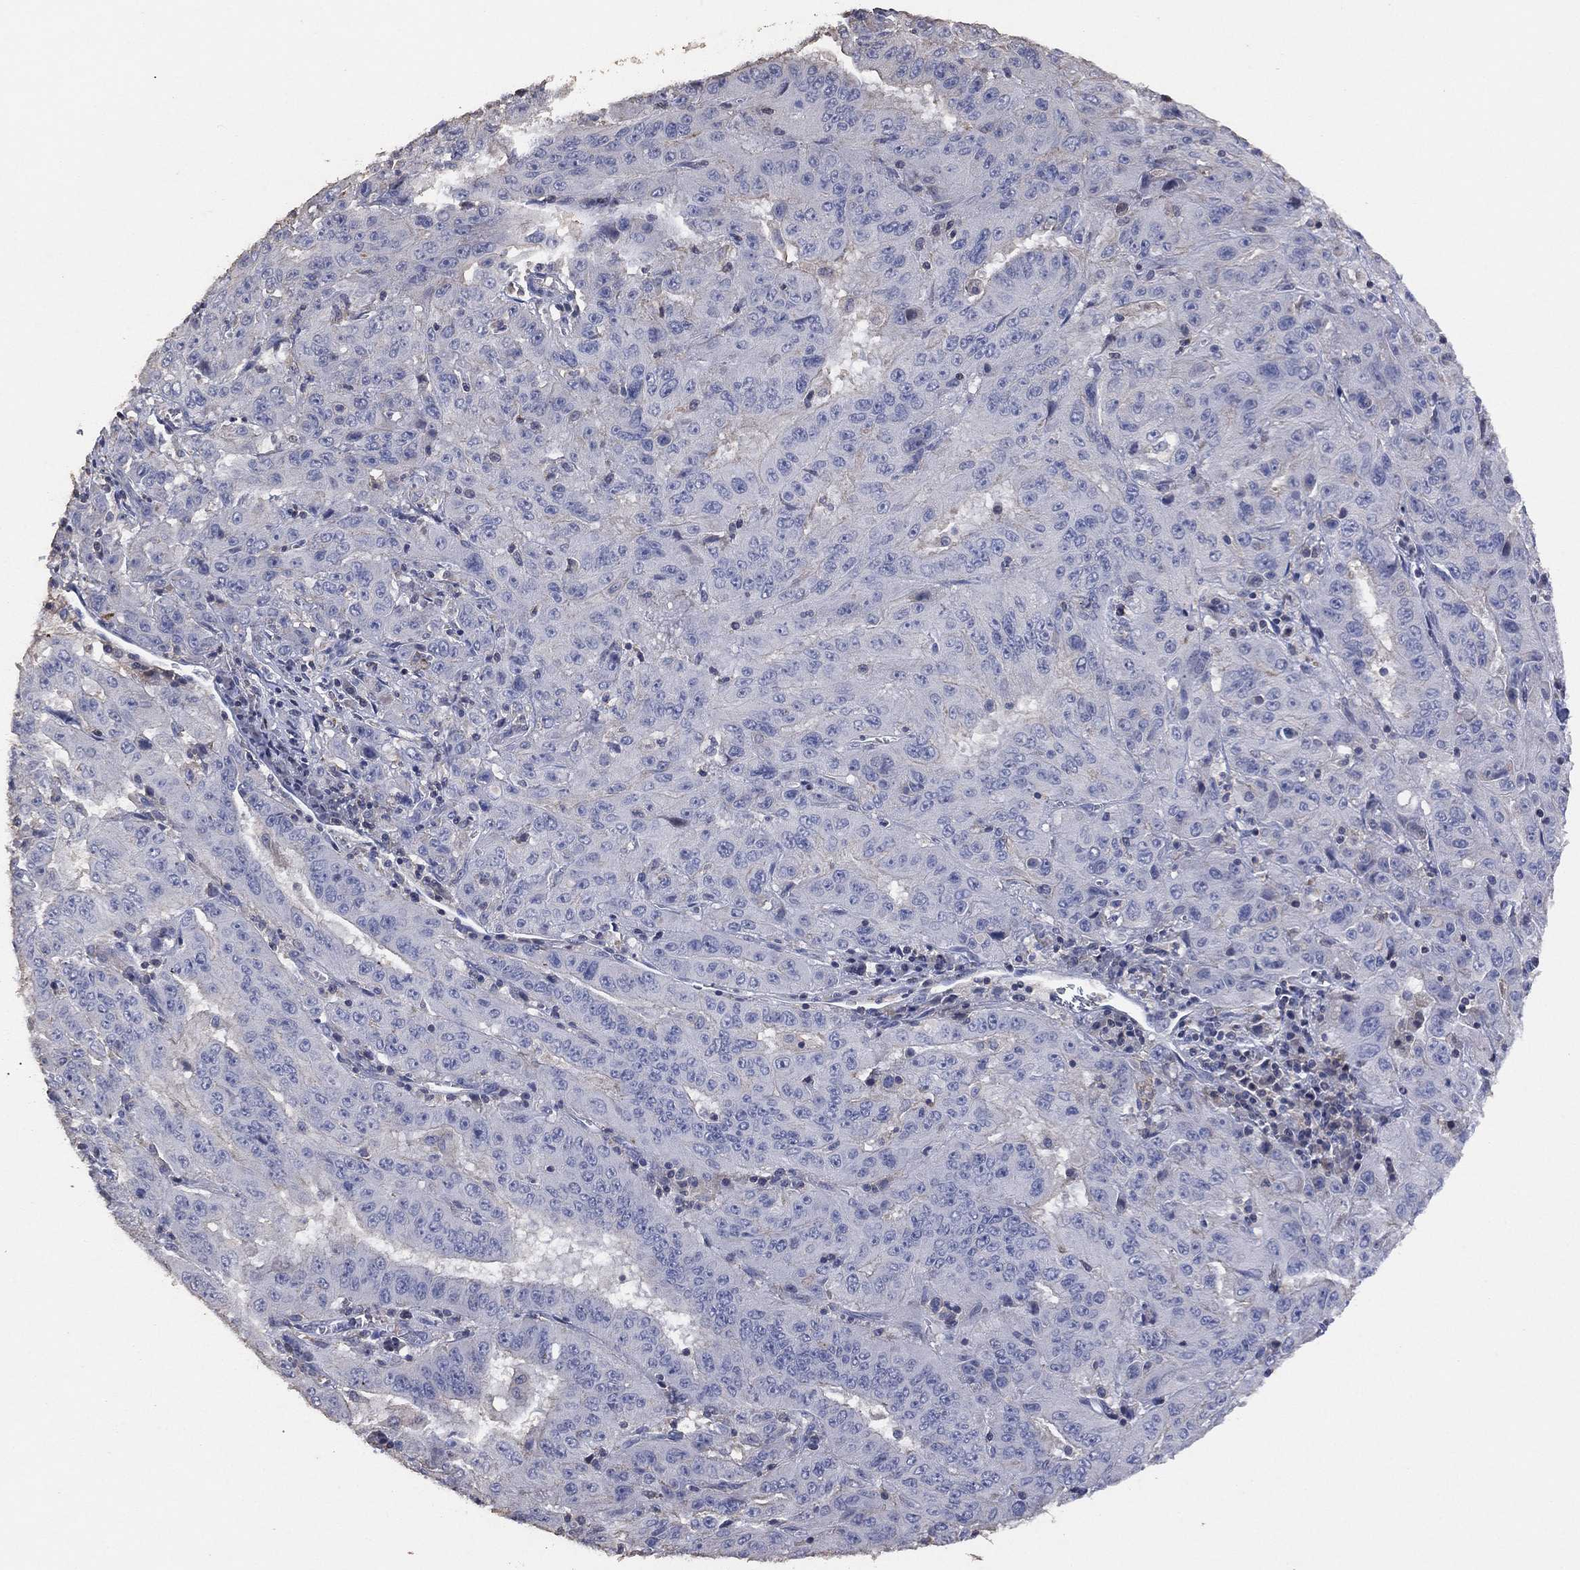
{"staining": {"intensity": "negative", "quantity": "none", "location": "none"}, "tissue": "pancreatic cancer", "cell_type": "Tumor cells", "image_type": "cancer", "snomed": [{"axis": "morphology", "description": "Adenocarcinoma, NOS"}, {"axis": "topography", "description": "Pancreas"}], "caption": "A photomicrograph of human pancreatic cancer is negative for staining in tumor cells. Nuclei are stained in blue.", "gene": "ADPRHL1", "patient": {"sex": "male", "age": 63}}